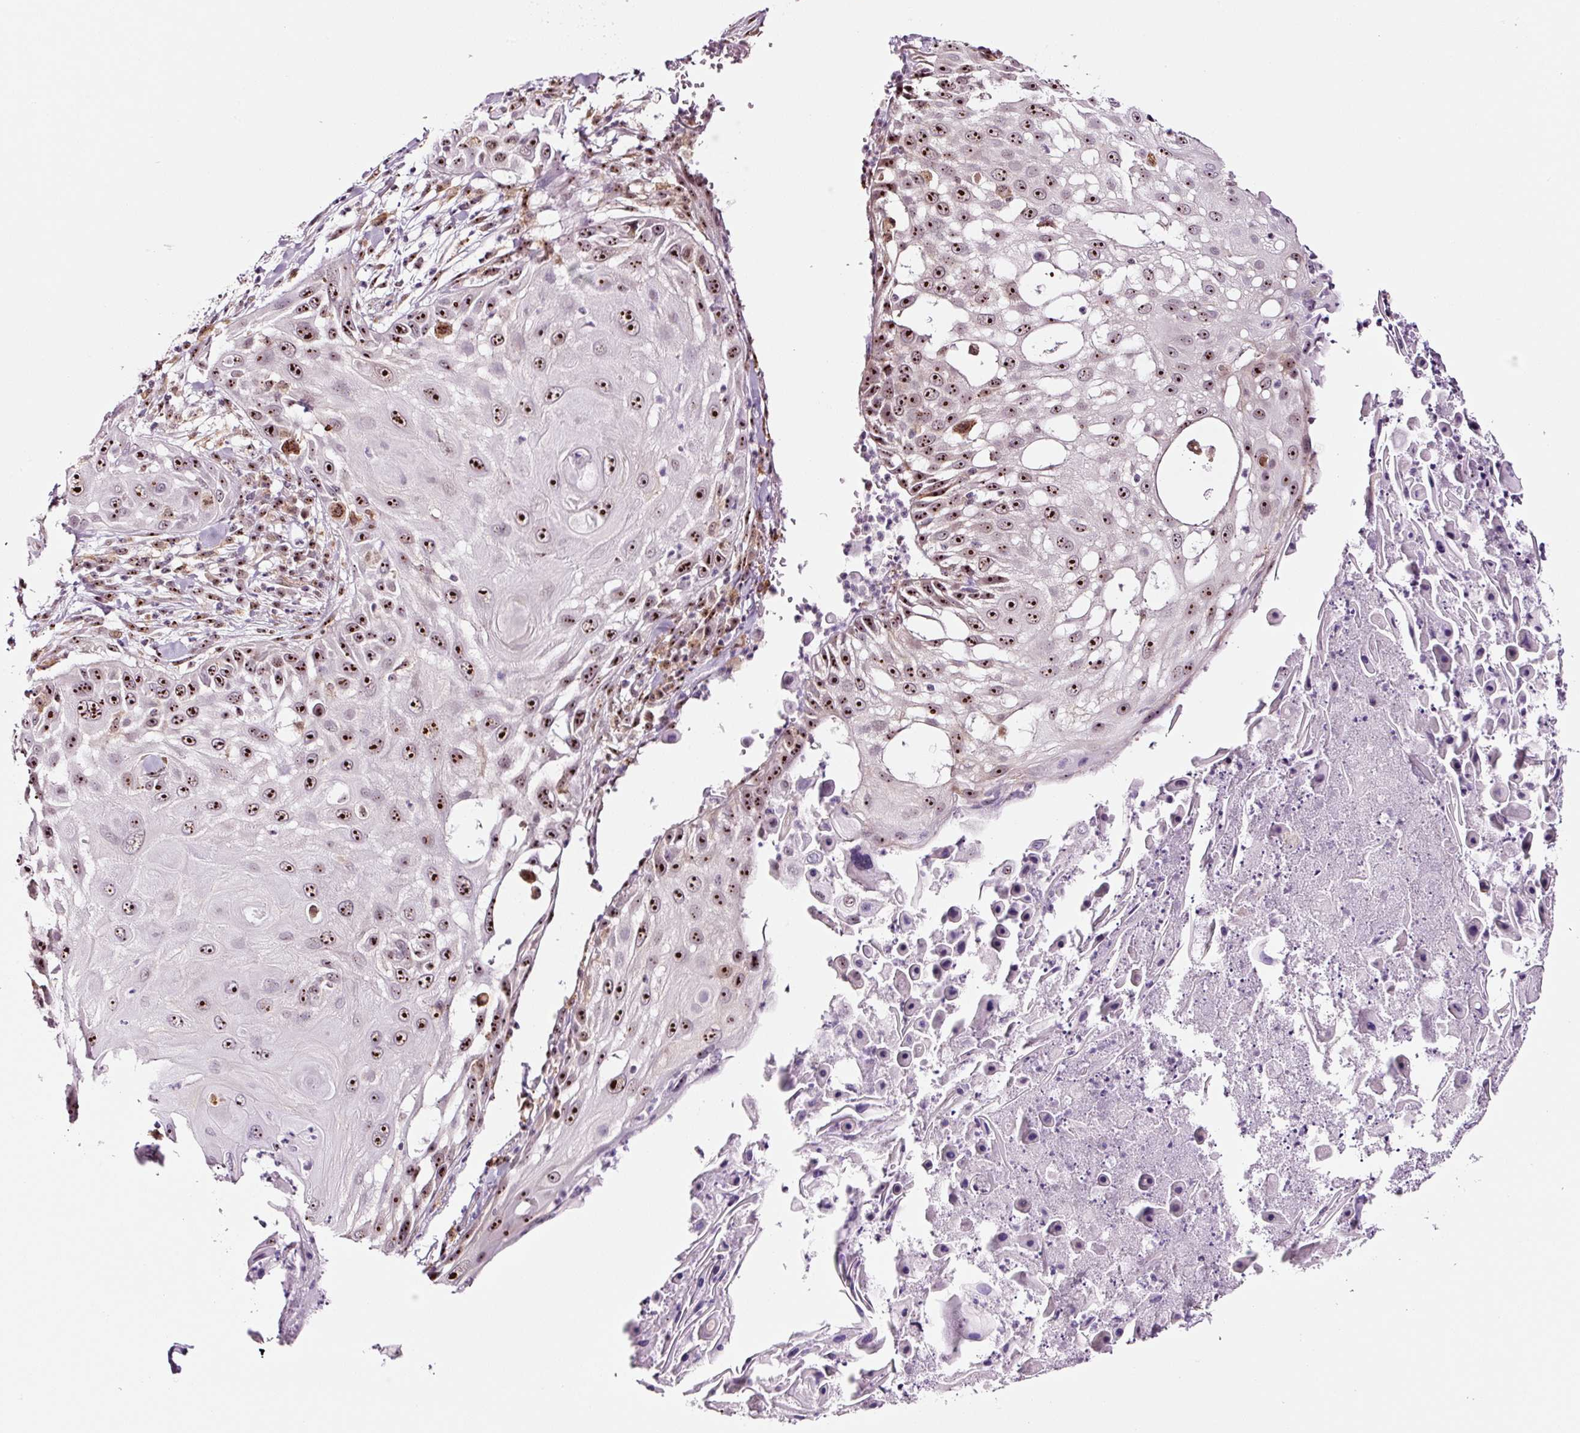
{"staining": {"intensity": "strong", "quantity": ">75%", "location": "cytoplasmic/membranous,nuclear"}, "tissue": "skin cancer", "cell_type": "Tumor cells", "image_type": "cancer", "snomed": [{"axis": "morphology", "description": "Squamous cell carcinoma, NOS"}, {"axis": "topography", "description": "Skin"}], "caption": "Protein expression analysis of skin cancer (squamous cell carcinoma) displays strong cytoplasmic/membranous and nuclear expression in about >75% of tumor cells.", "gene": "GNL3", "patient": {"sex": "female", "age": 44}}